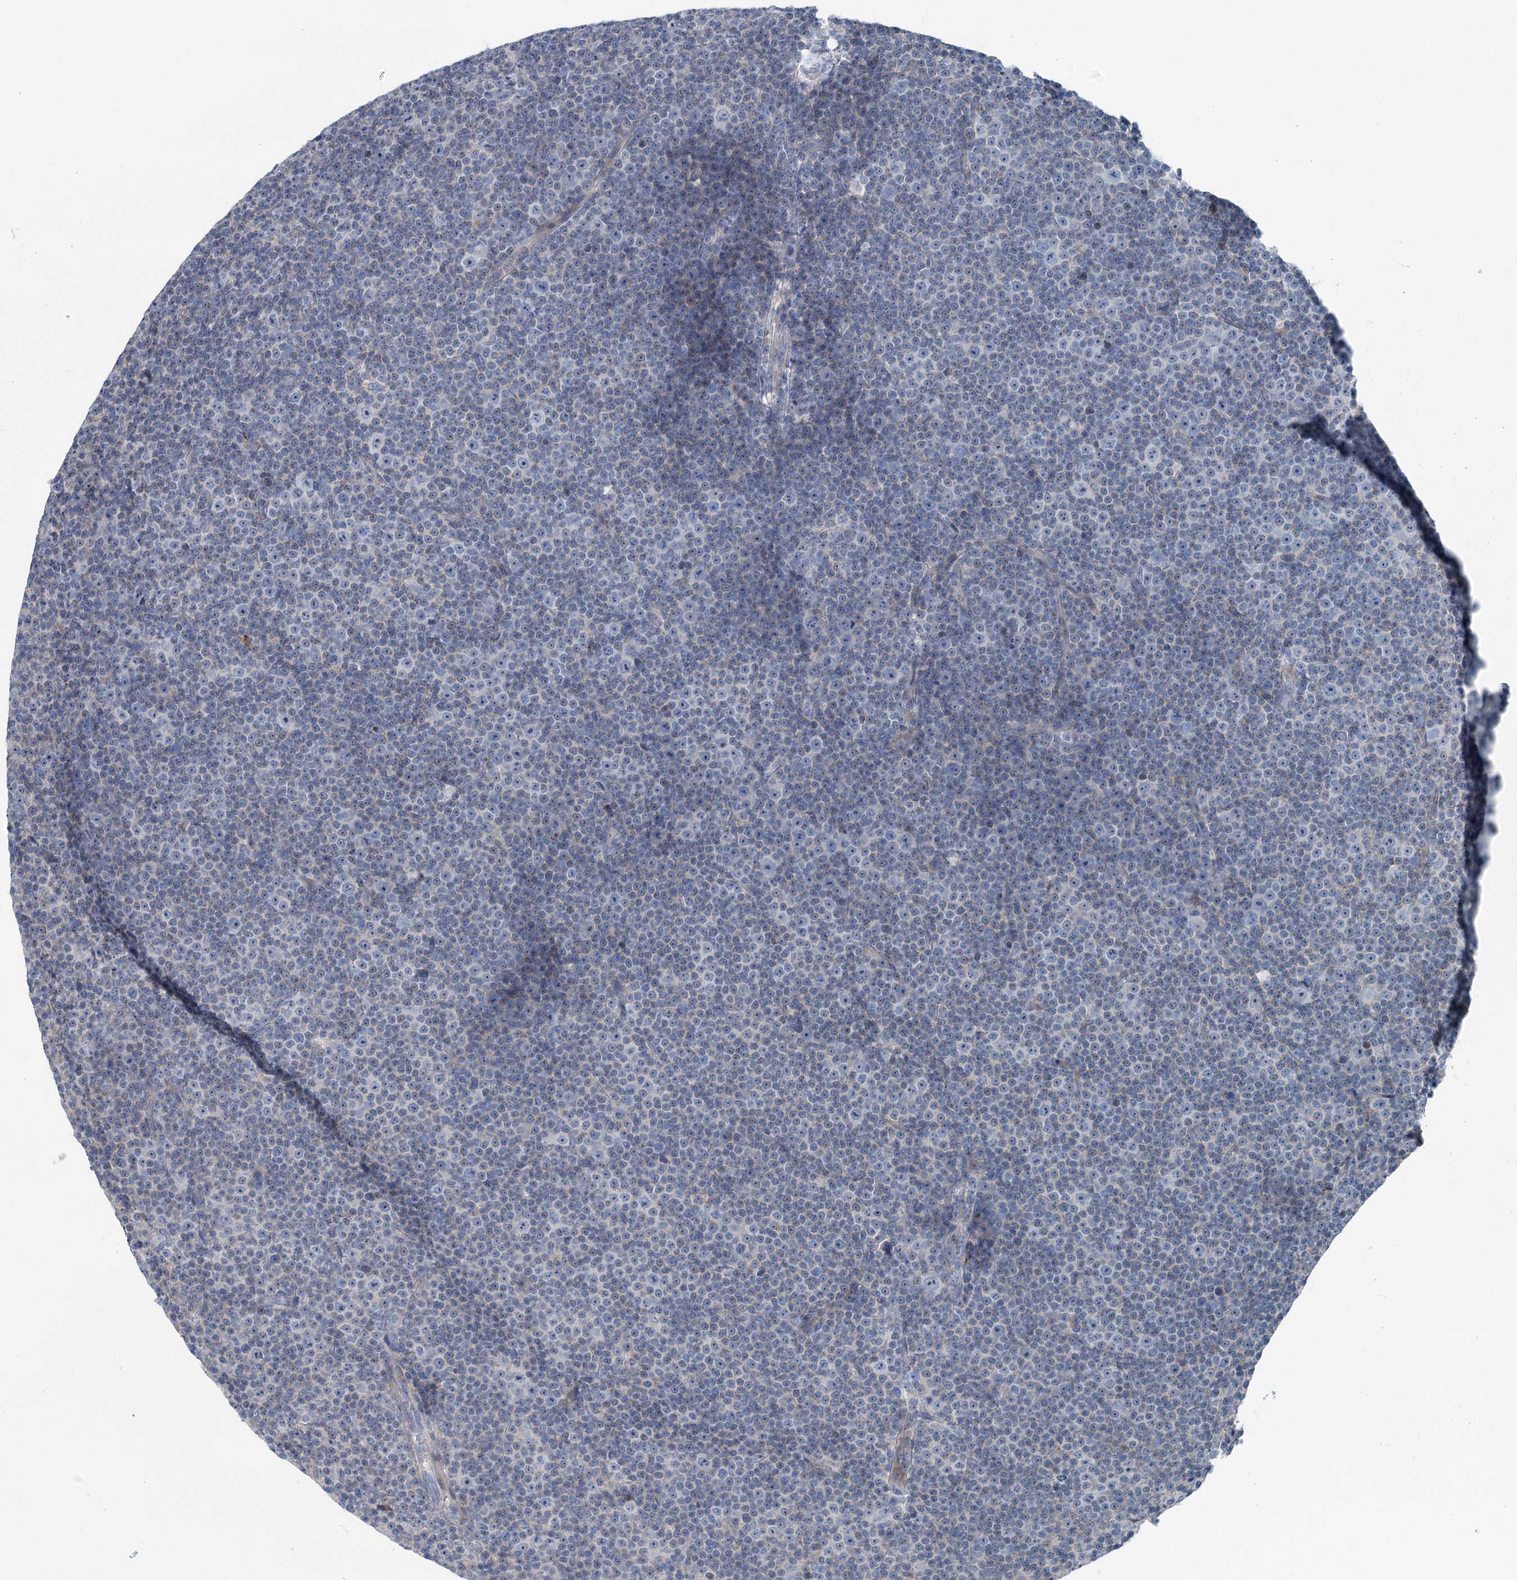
{"staining": {"intensity": "negative", "quantity": "none", "location": "none"}, "tissue": "lymphoma", "cell_type": "Tumor cells", "image_type": "cancer", "snomed": [{"axis": "morphology", "description": "Malignant lymphoma, non-Hodgkin's type, Low grade"}, {"axis": "topography", "description": "Lymph node"}], "caption": "Immunohistochemistry (IHC) of human lymphoma exhibits no expression in tumor cells.", "gene": "MARK2", "patient": {"sex": "female", "age": 67}}